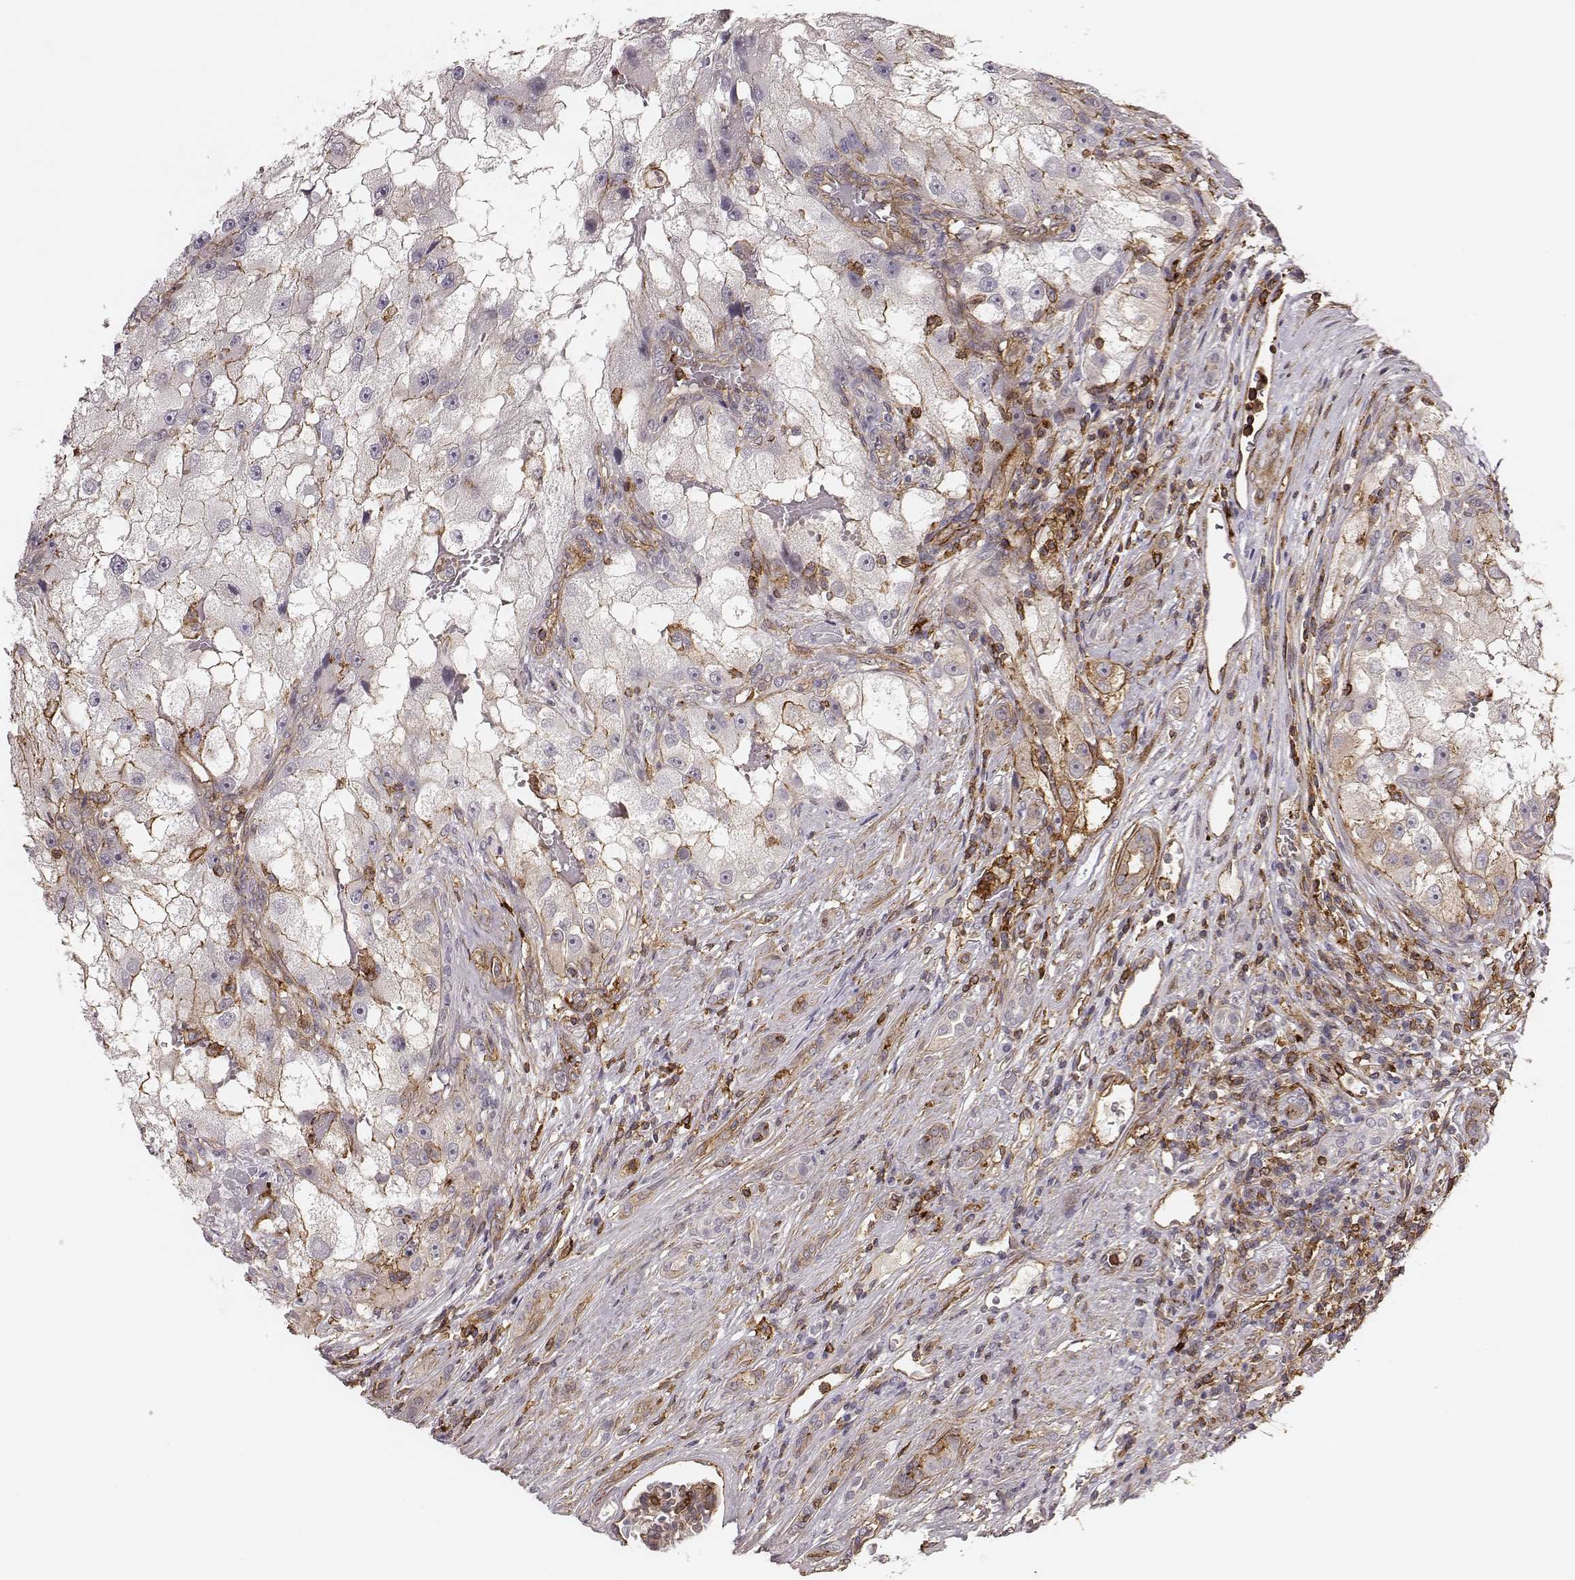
{"staining": {"intensity": "moderate", "quantity": "<25%", "location": "cytoplasmic/membranous"}, "tissue": "renal cancer", "cell_type": "Tumor cells", "image_type": "cancer", "snomed": [{"axis": "morphology", "description": "Adenocarcinoma, NOS"}, {"axis": "topography", "description": "Kidney"}], "caption": "Human renal cancer stained with a brown dye displays moderate cytoplasmic/membranous positive positivity in approximately <25% of tumor cells.", "gene": "ZYX", "patient": {"sex": "male", "age": 63}}